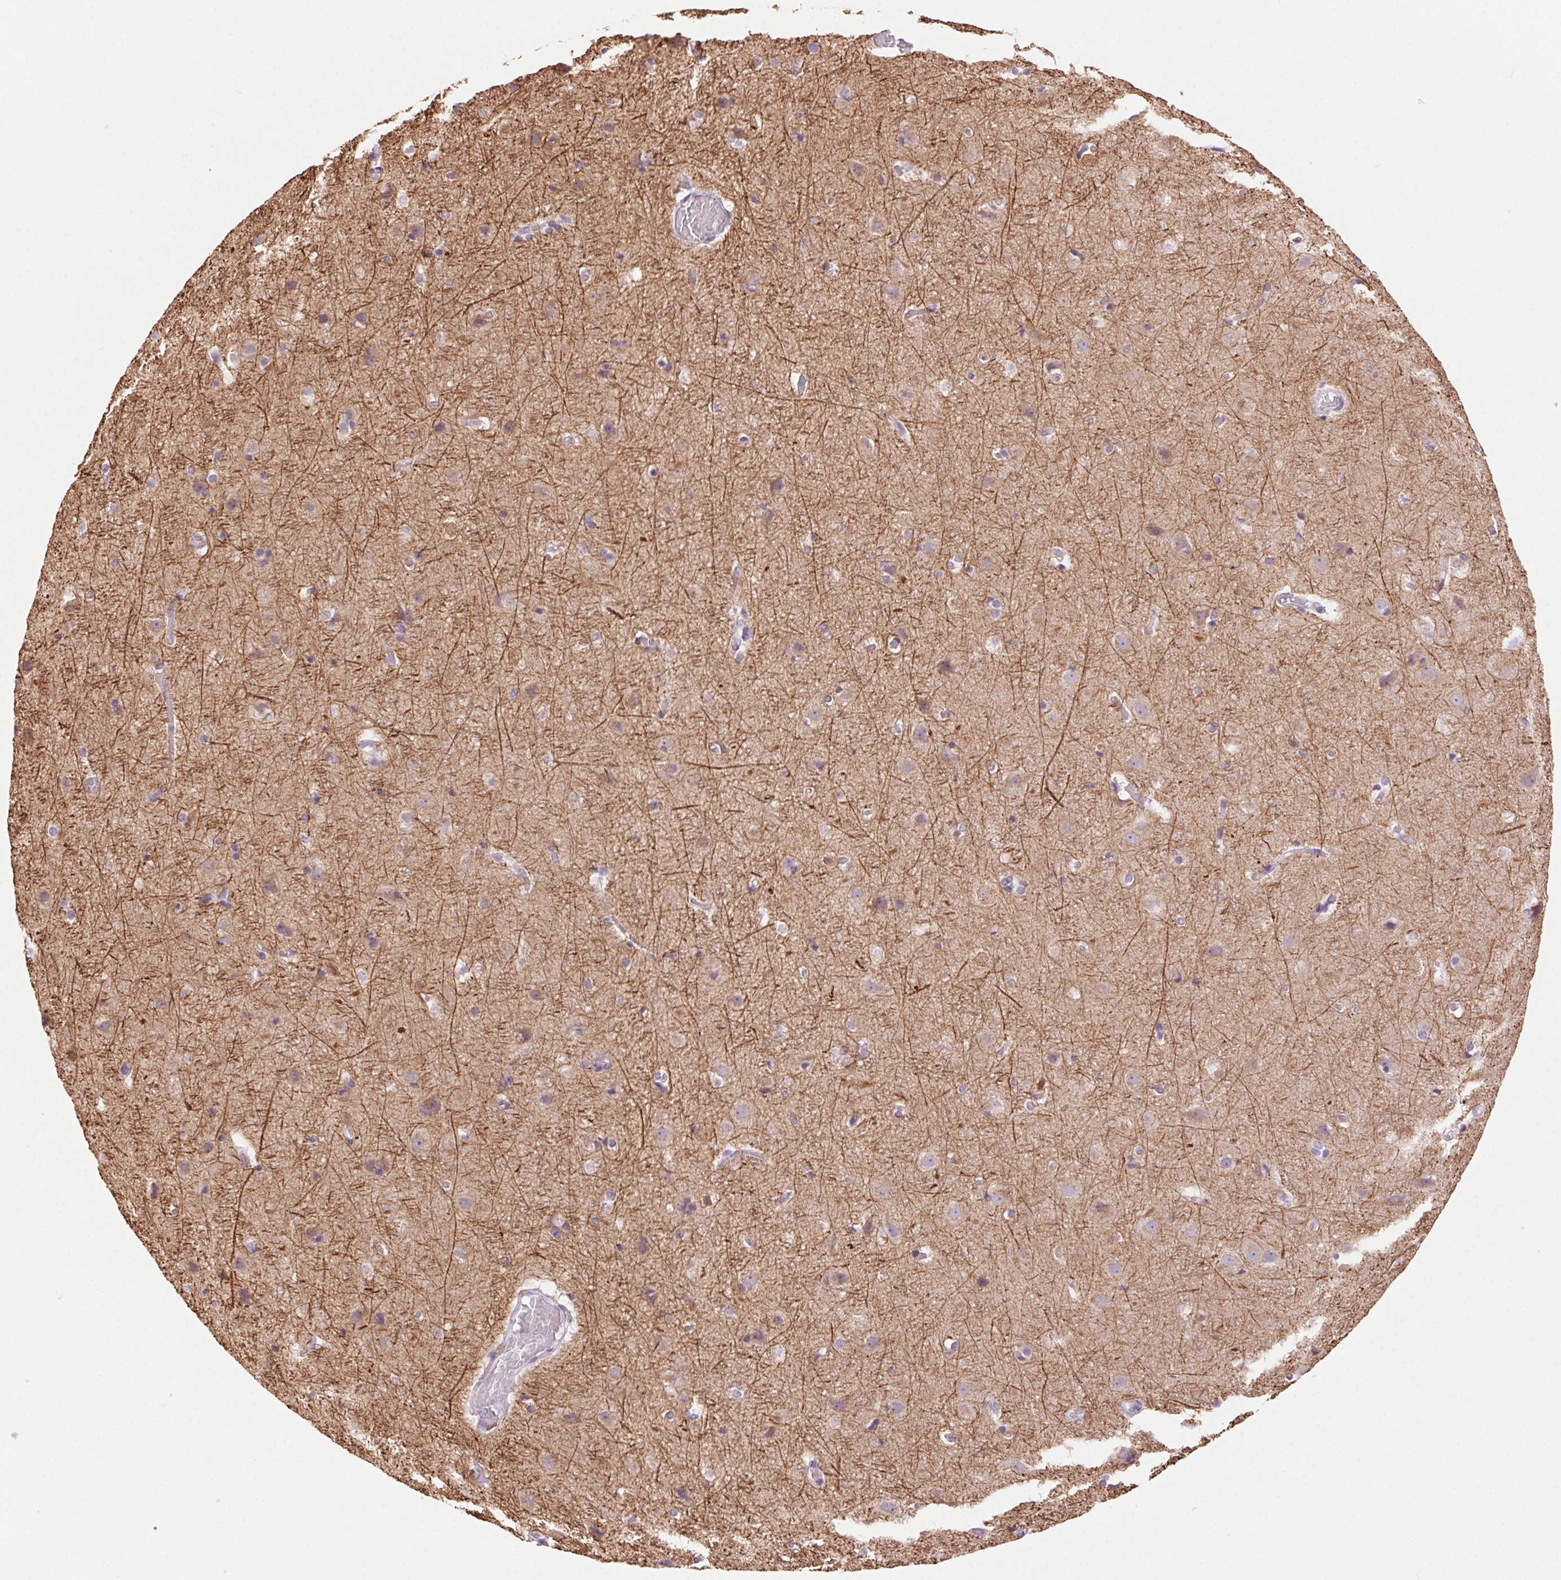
{"staining": {"intensity": "weak", "quantity": "<25%", "location": "cytoplasmic/membranous"}, "tissue": "cerebral cortex", "cell_type": "Endothelial cells", "image_type": "normal", "snomed": [{"axis": "morphology", "description": "Normal tissue, NOS"}, {"axis": "topography", "description": "Cerebral cortex"}], "caption": "A histopathology image of cerebral cortex stained for a protein reveals no brown staining in endothelial cells. The staining was performed using DAB to visualize the protein expression in brown, while the nuclei were stained in blue with hematoxylin (Magnification: 20x).", "gene": "SYT11", "patient": {"sex": "female", "age": 52}}